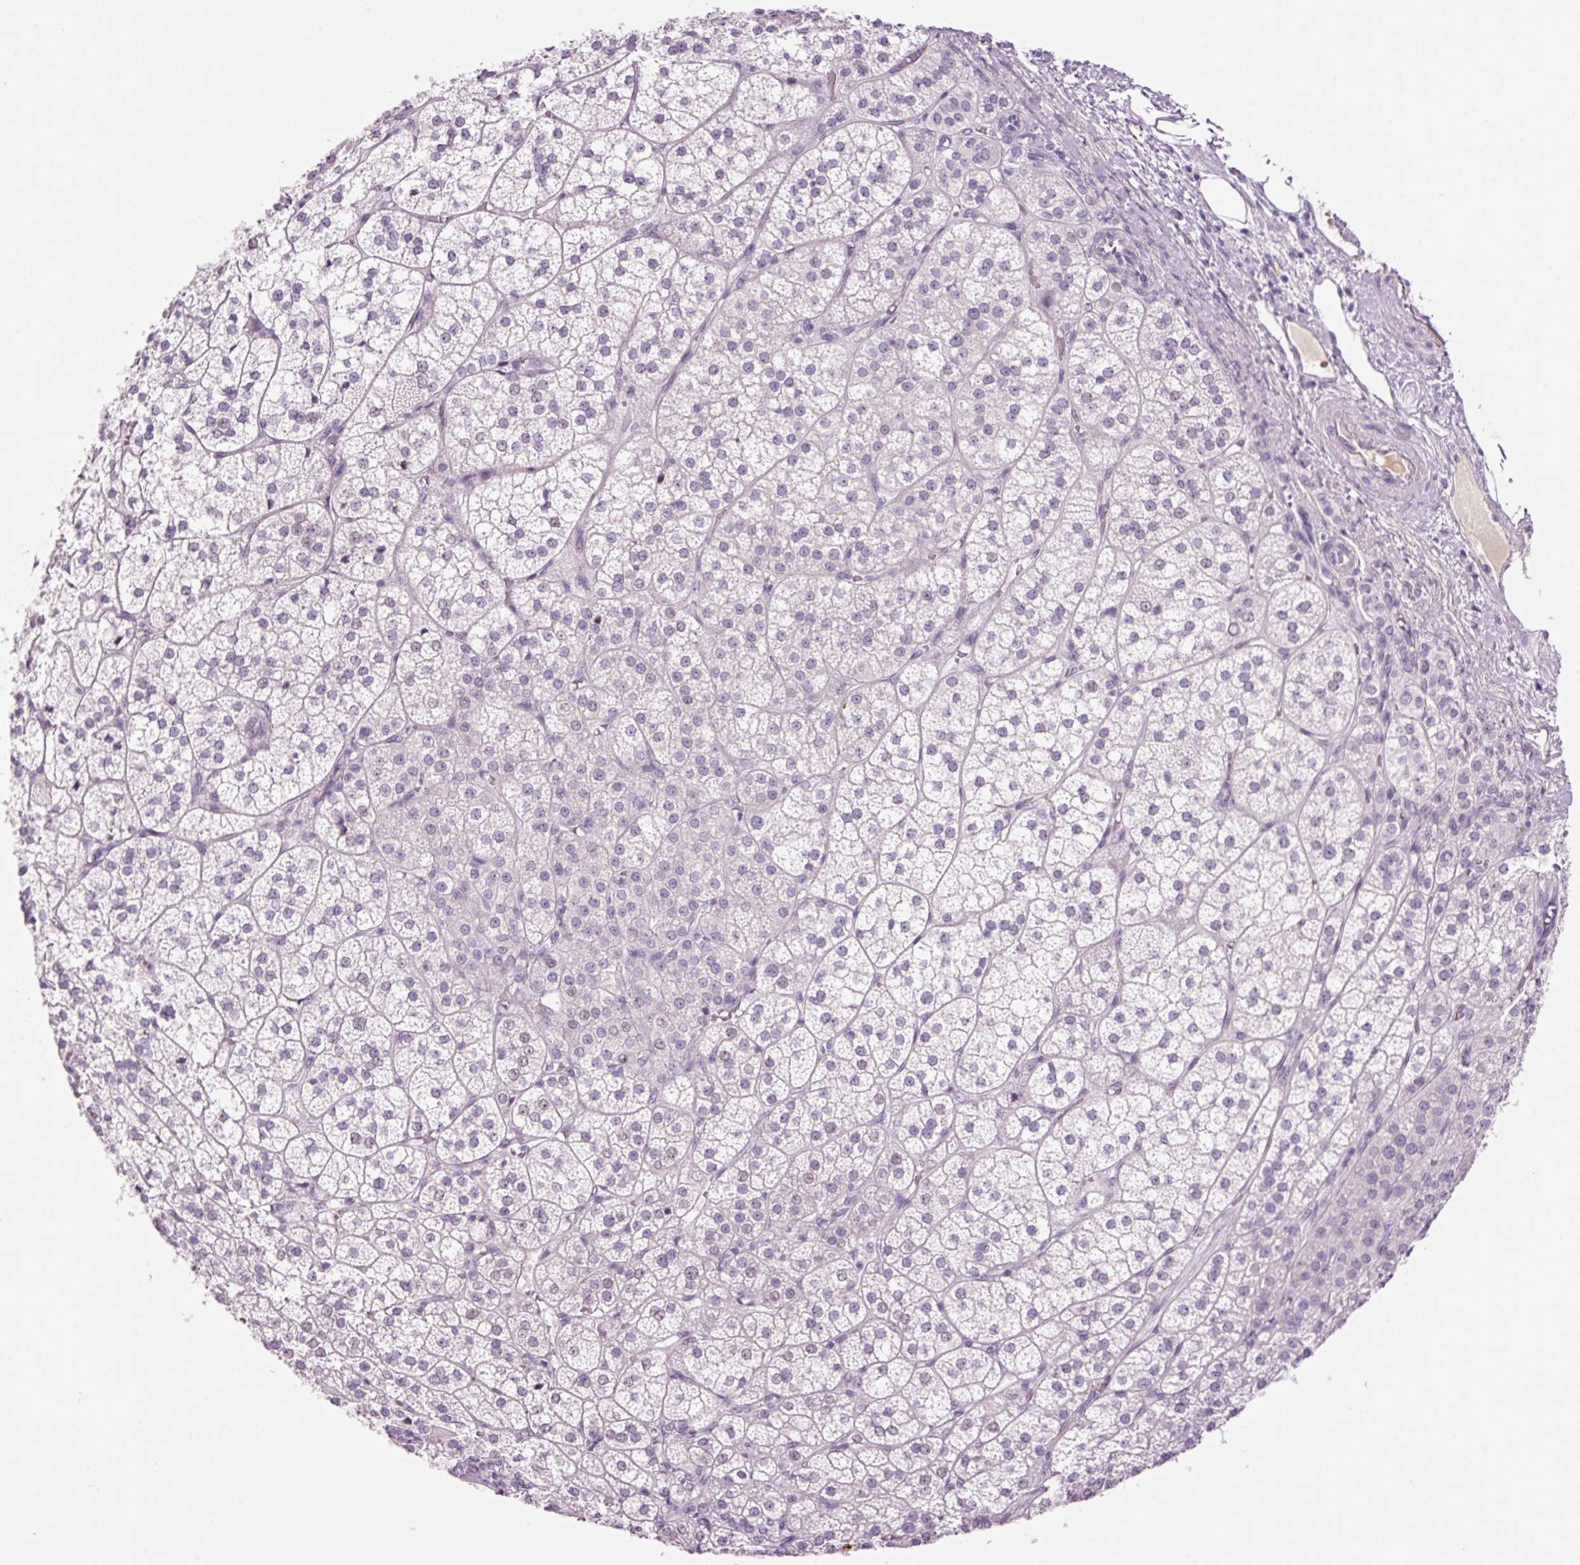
{"staining": {"intensity": "negative", "quantity": "none", "location": "none"}, "tissue": "adrenal gland", "cell_type": "Glandular cells", "image_type": "normal", "snomed": [{"axis": "morphology", "description": "Normal tissue, NOS"}, {"axis": "topography", "description": "Adrenal gland"}], "caption": "The photomicrograph displays no significant staining in glandular cells of adrenal gland. (Immunohistochemistry, brightfield microscopy, high magnification).", "gene": "KLF1", "patient": {"sex": "female", "age": 60}}